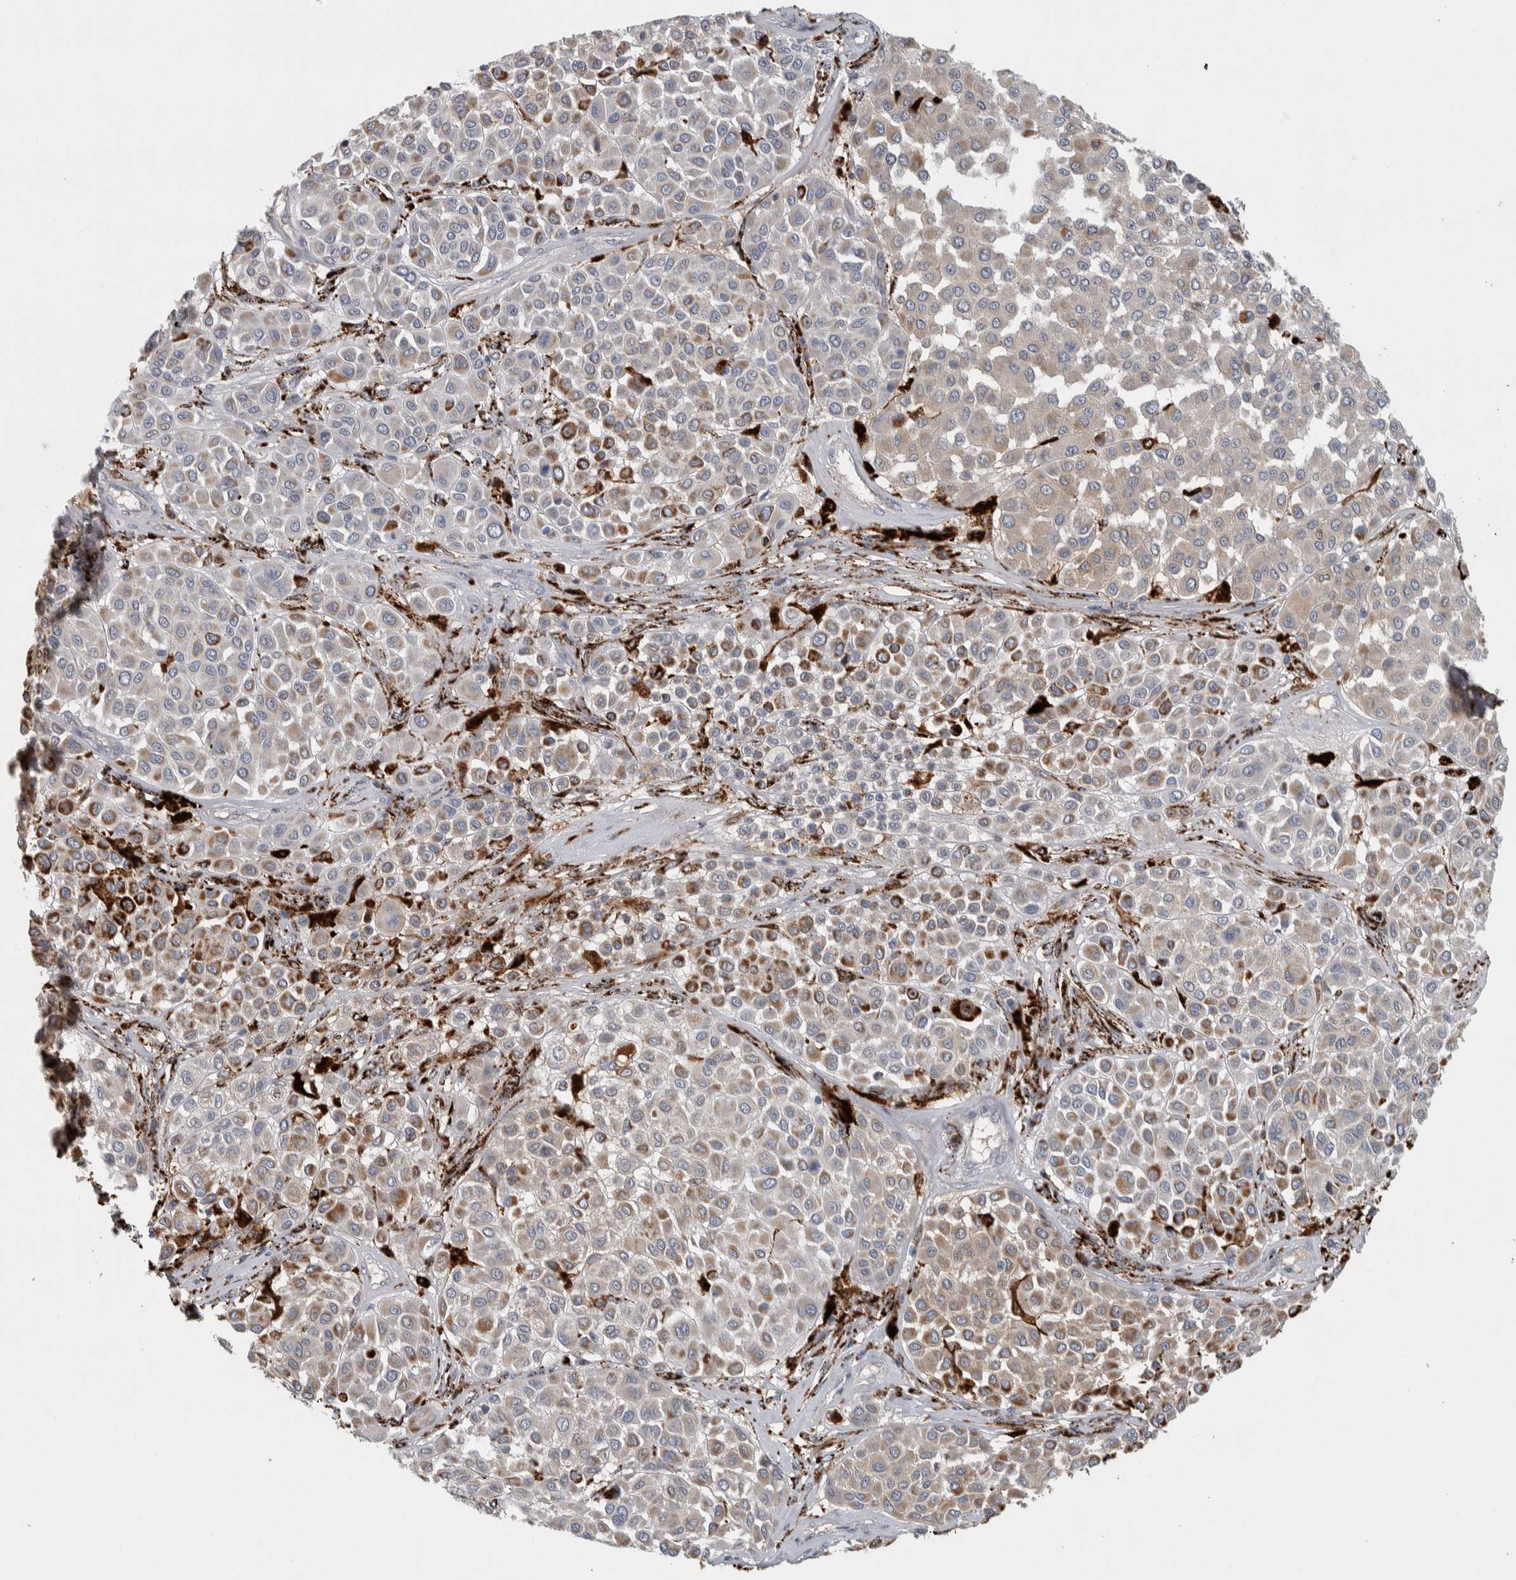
{"staining": {"intensity": "moderate", "quantity": "25%-75%", "location": "cytoplasmic/membranous"}, "tissue": "melanoma", "cell_type": "Tumor cells", "image_type": "cancer", "snomed": [{"axis": "morphology", "description": "Malignant melanoma, Metastatic site"}, {"axis": "topography", "description": "Soft tissue"}], "caption": "A brown stain highlights moderate cytoplasmic/membranous staining of a protein in human melanoma tumor cells.", "gene": "FAM78A", "patient": {"sex": "male", "age": 41}}